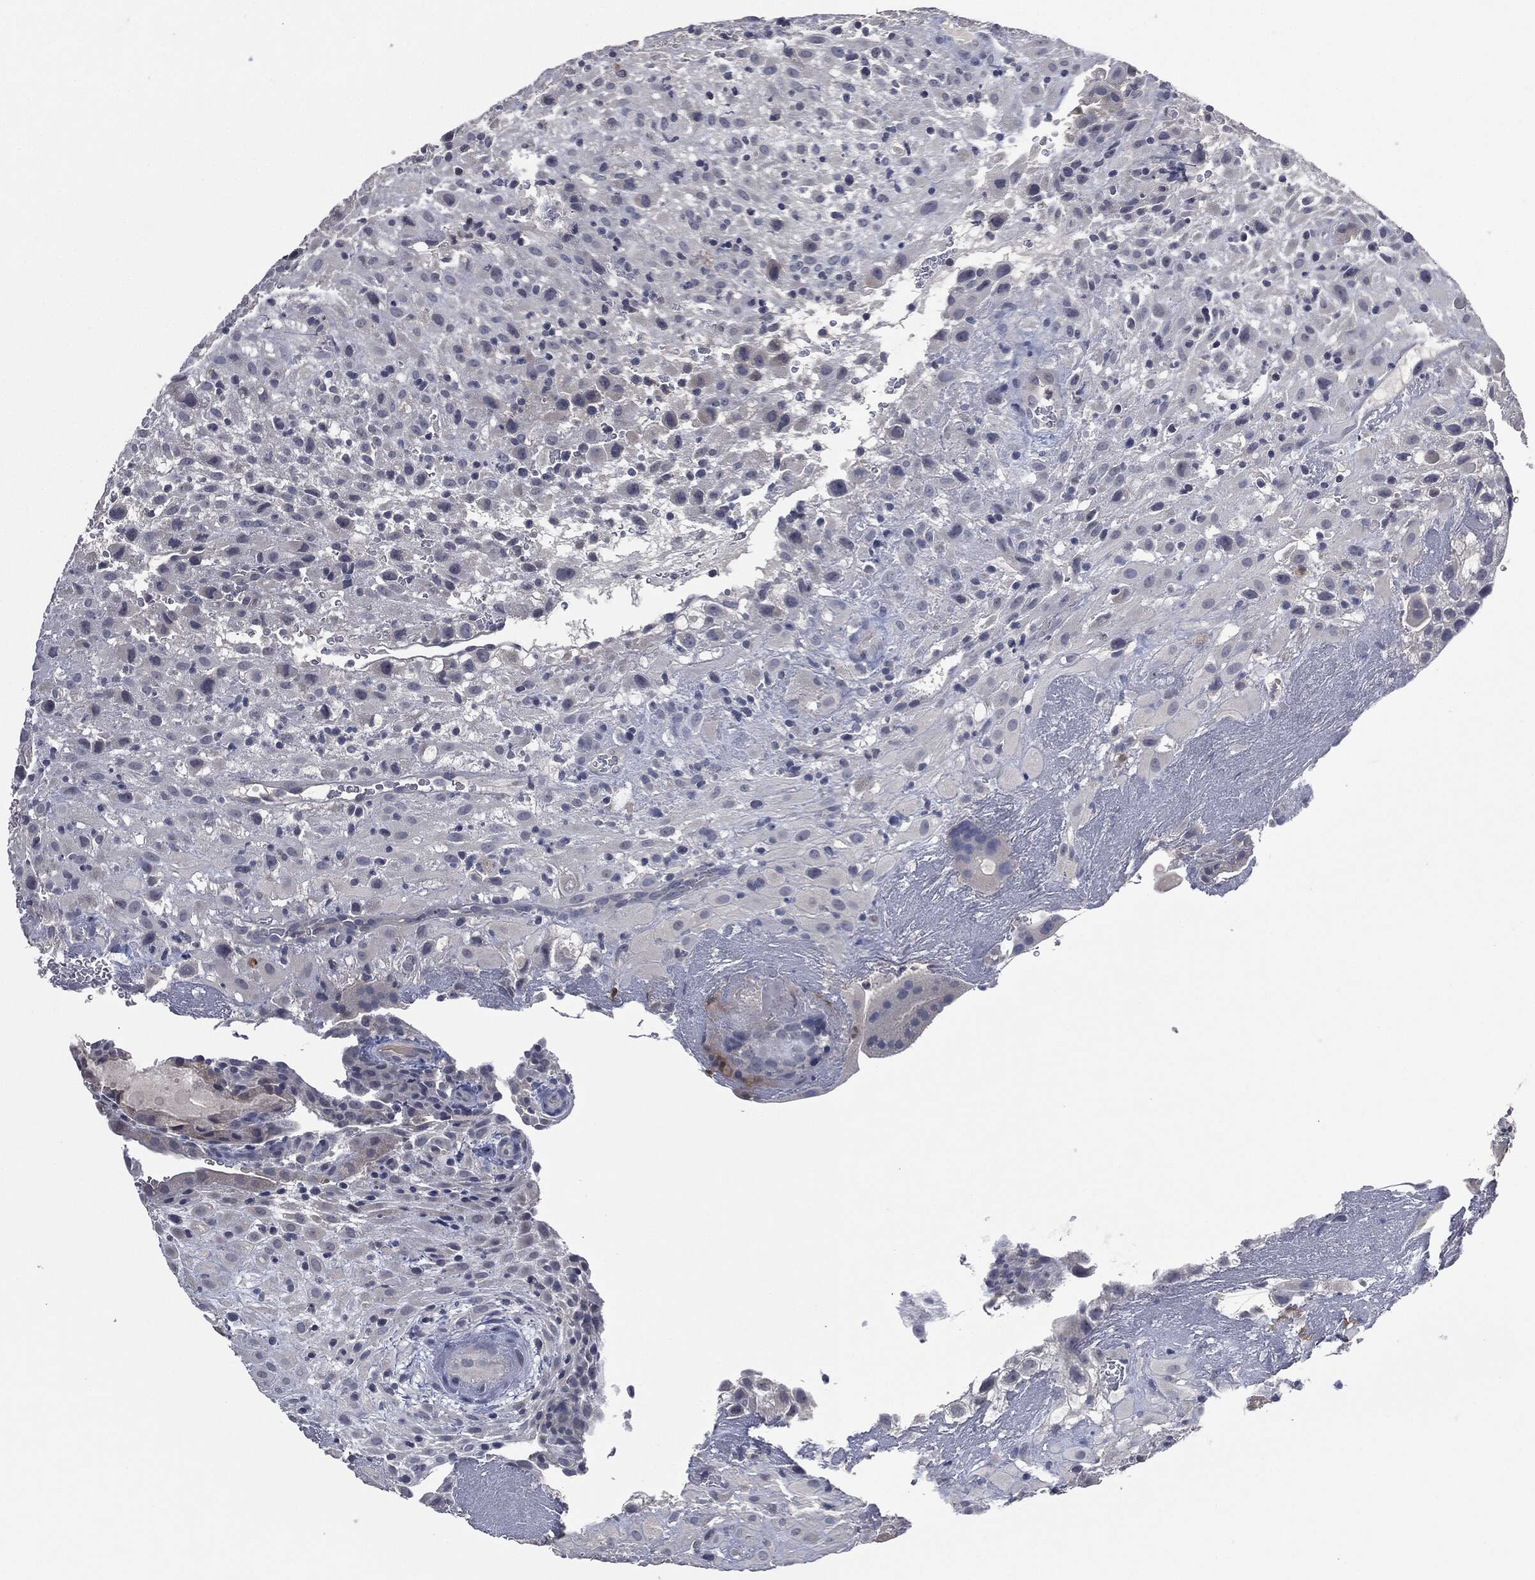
{"staining": {"intensity": "negative", "quantity": "none", "location": "none"}, "tissue": "placenta", "cell_type": "Decidual cells", "image_type": "normal", "snomed": [{"axis": "morphology", "description": "Normal tissue, NOS"}, {"axis": "topography", "description": "Placenta"}], "caption": "Immunohistochemistry of unremarkable placenta exhibits no expression in decidual cells. The staining was performed using DAB (3,3'-diaminobenzidine) to visualize the protein expression in brown, while the nuclei were stained in blue with hematoxylin (Magnification: 20x).", "gene": "IL1RN", "patient": {"sex": "female", "age": 19}}